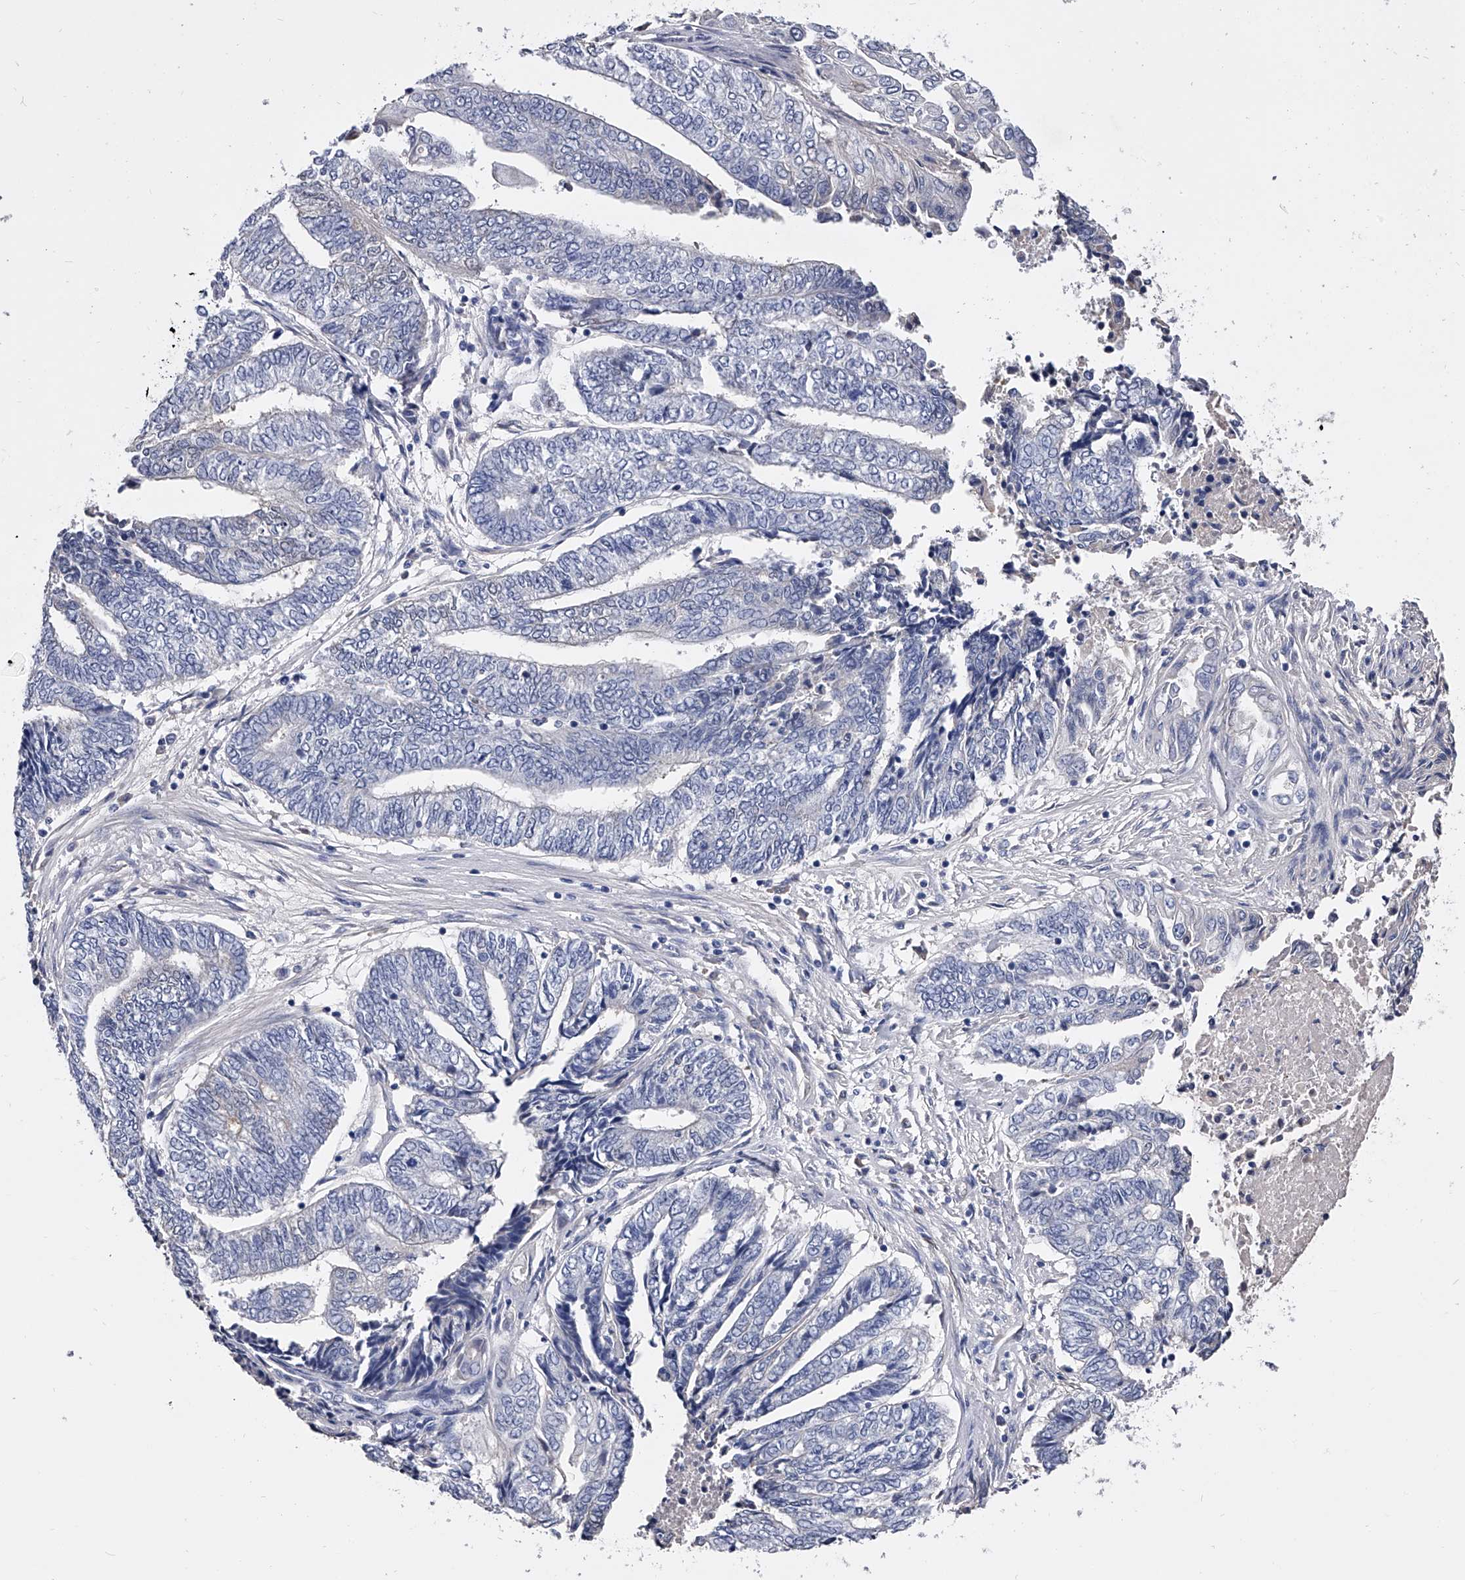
{"staining": {"intensity": "negative", "quantity": "none", "location": "none"}, "tissue": "endometrial cancer", "cell_type": "Tumor cells", "image_type": "cancer", "snomed": [{"axis": "morphology", "description": "Adenocarcinoma, NOS"}, {"axis": "topography", "description": "Uterus"}, {"axis": "topography", "description": "Endometrium"}], "caption": "High magnification brightfield microscopy of endometrial cancer stained with DAB (brown) and counterstained with hematoxylin (blue): tumor cells show no significant positivity.", "gene": "EFCAB7", "patient": {"sex": "female", "age": 70}}